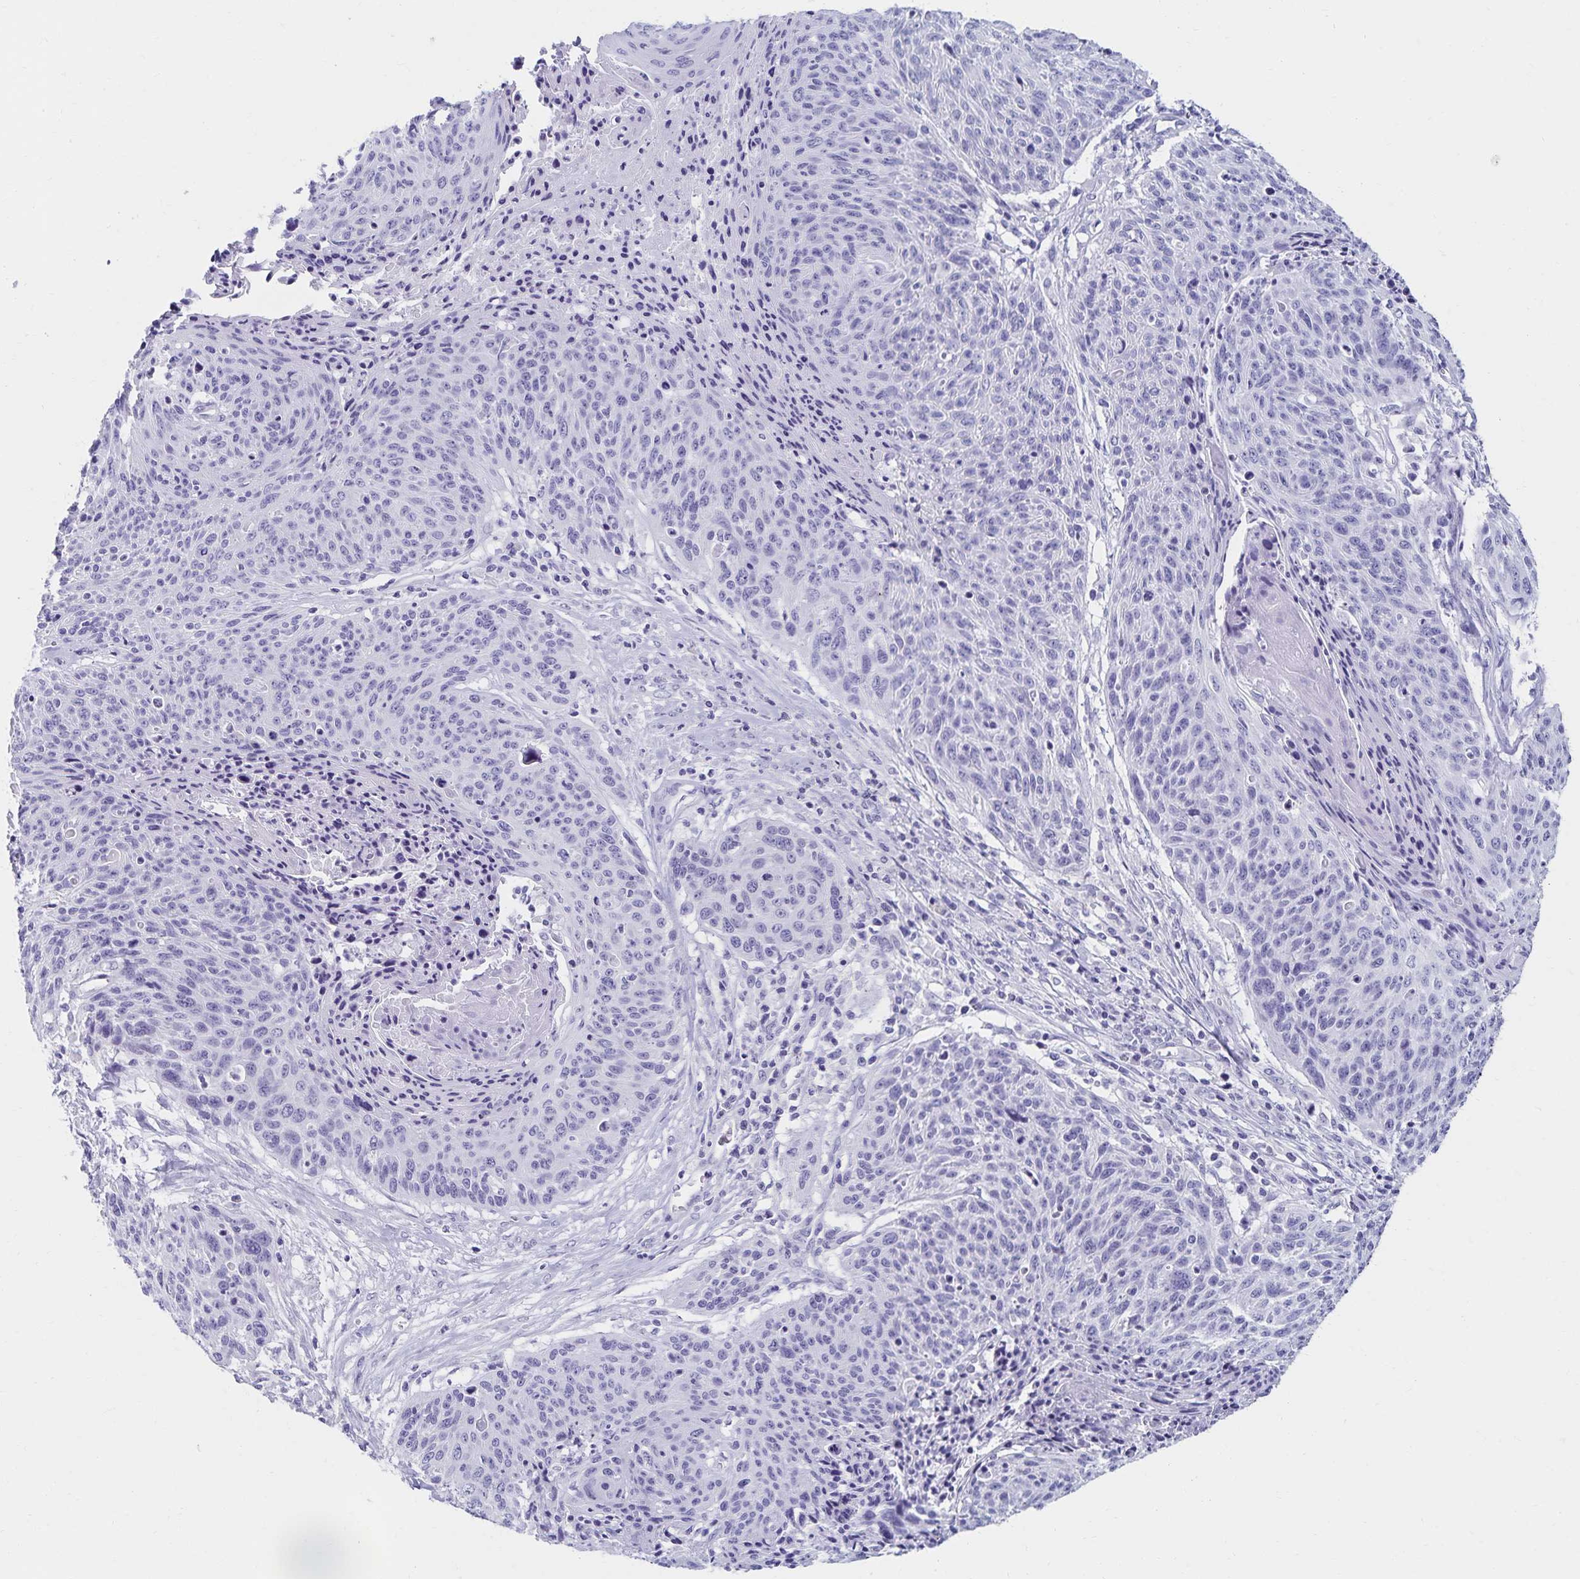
{"staining": {"intensity": "negative", "quantity": "none", "location": "none"}, "tissue": "cervical cancer", "cell_type": "Tumor cells", "image_type": "cancer", "snomed": [{"axis": "morphology", "description": "Squamous cell carcinoma, NOS"}, {"axis": "topography", "description": "Cervix"}], "caption": "Immunohistochemistry (IHC) photomicrograph of neoplastic tissue: human cervical cancer stained with DAB reveals no significant protein positivity in tumor cells.", "gene": "C2orf50", "patient": {"sex": "female", "age": 45}}